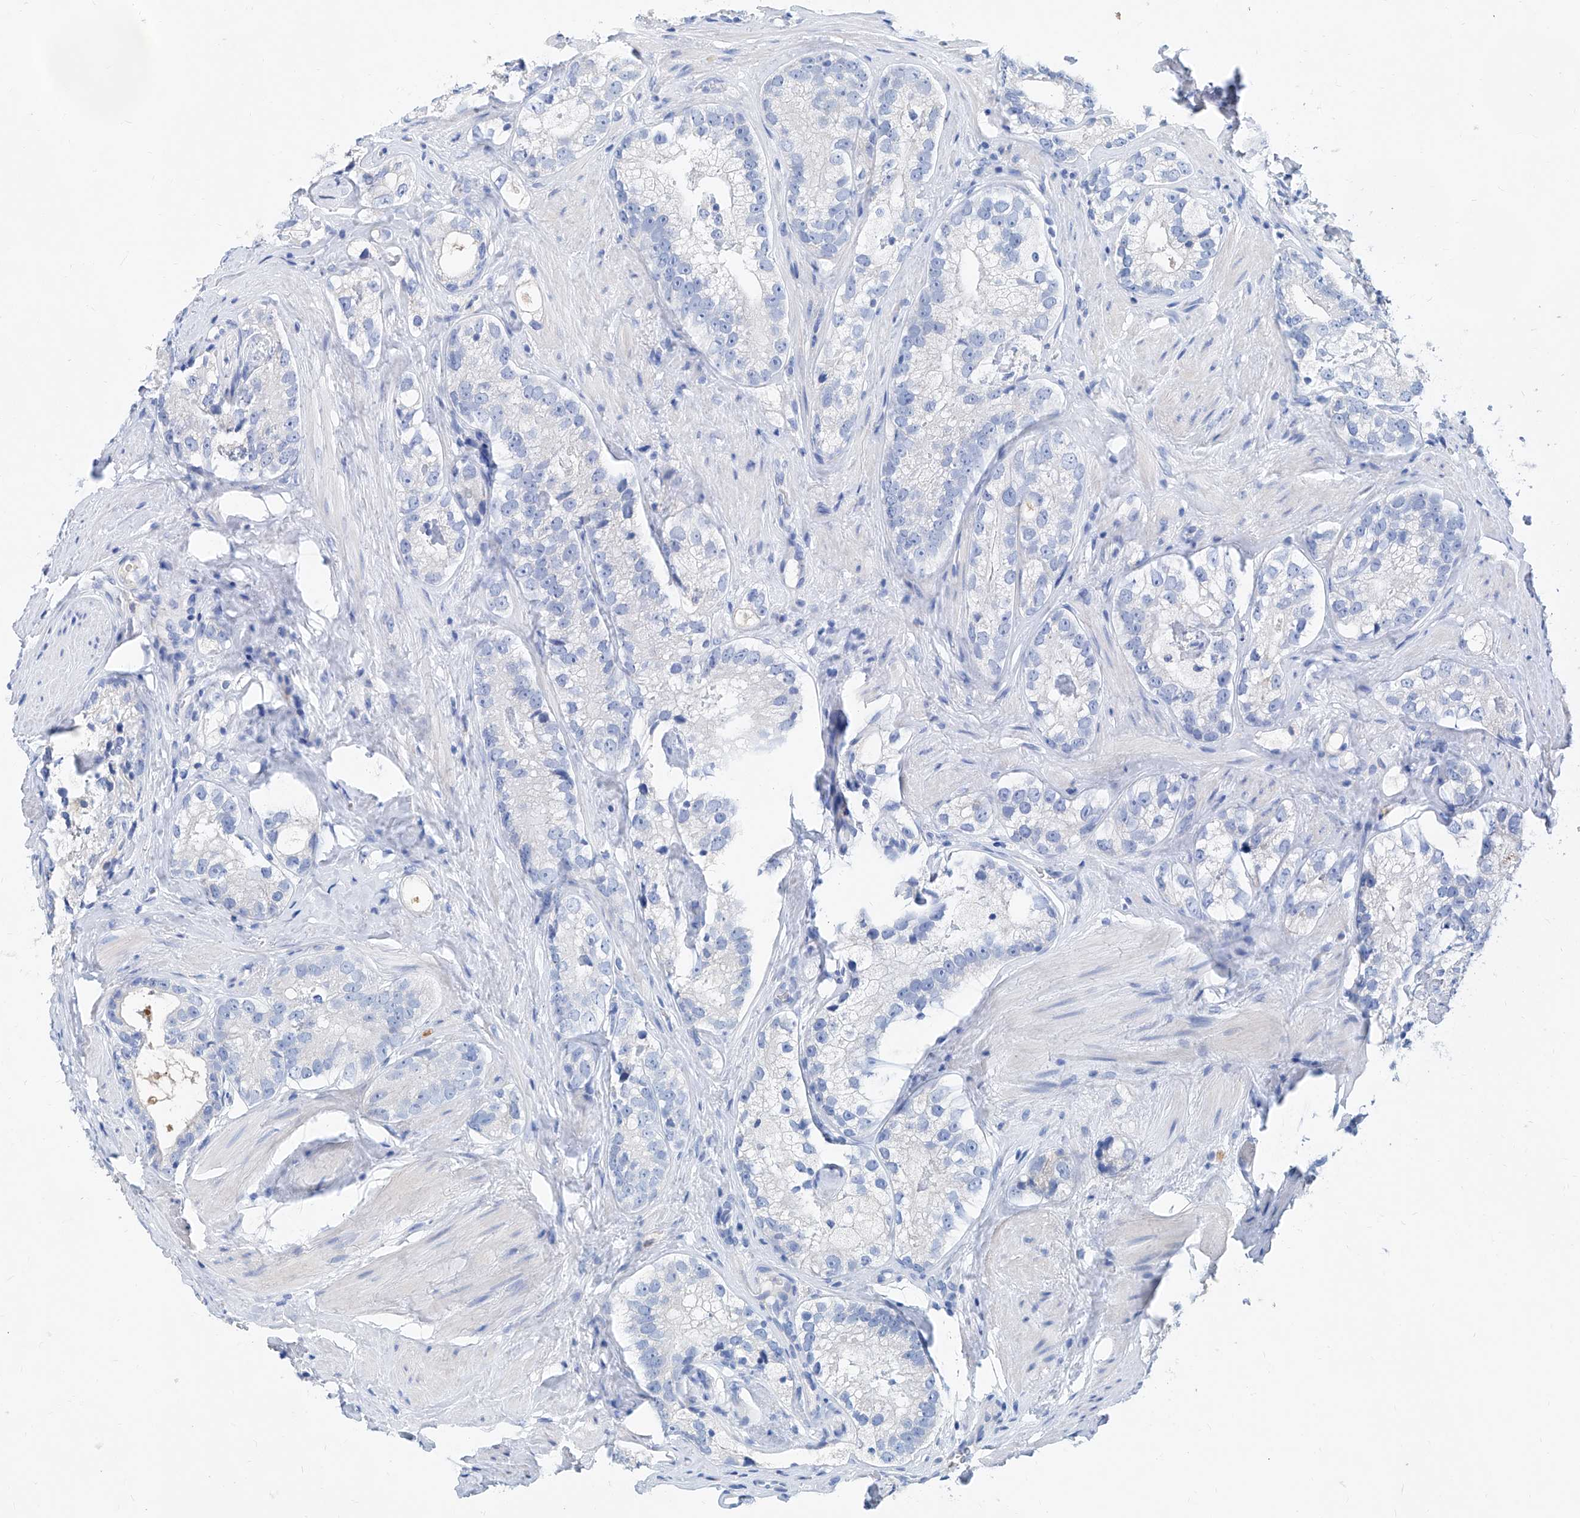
{"staining": {"intensity": "negative", "quantity": "none", "location": "none"}, "tissue": "prostate cancer", "cell_type": "Tumor cells", "image_type": "cancer", "snomed": [{"axis": "morphology", "description": "Adenocarcinoma, High grade"}, {"axis": "topography", "description": "Prostate"}], "caption": "Tumor cells show no significant expression in prostate cancer (adenocarcinoma (high-grade)). (DAB (3,3'-diaminobenzidine) IHC with hematoxylin counter stain).", "gene": "SLC25A29", "patient": {"sex": "male", "age": 56}}